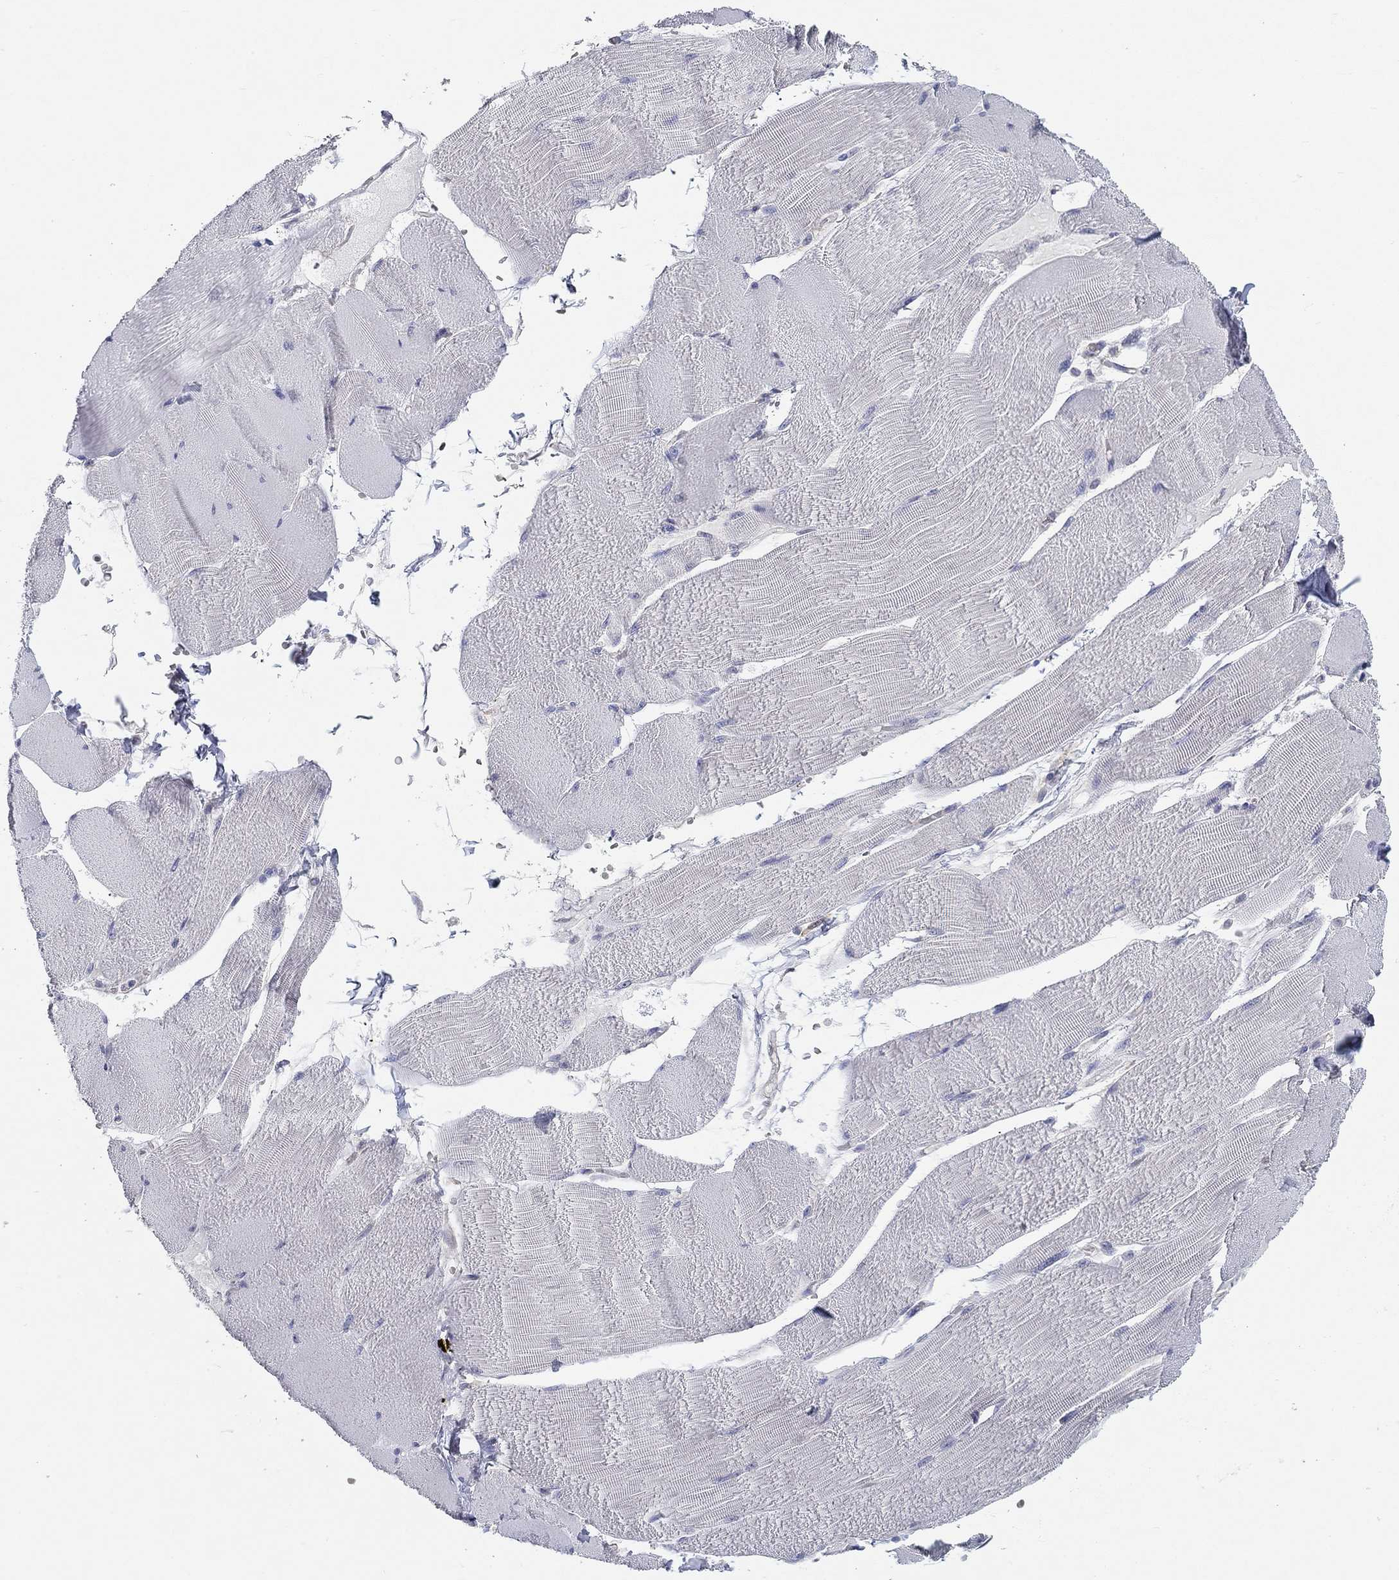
{"staining": {"intensity": "negative", "quantity": "none", "location": "none"}, "tissue": "skeletal muscle", "cell_type": "Myocytes", "image_type": "normal", "snomed": [{"axis": "morphology", "description": "Normal tissue, NOS"}, {"axis": "topography", "description": "Skeletal muscle"}], "caption": "The image shows no staining of myocytes in normal skeletal muscle.", "gene": "ERMP1", "patient": {"sex": "male", "age": 56}}